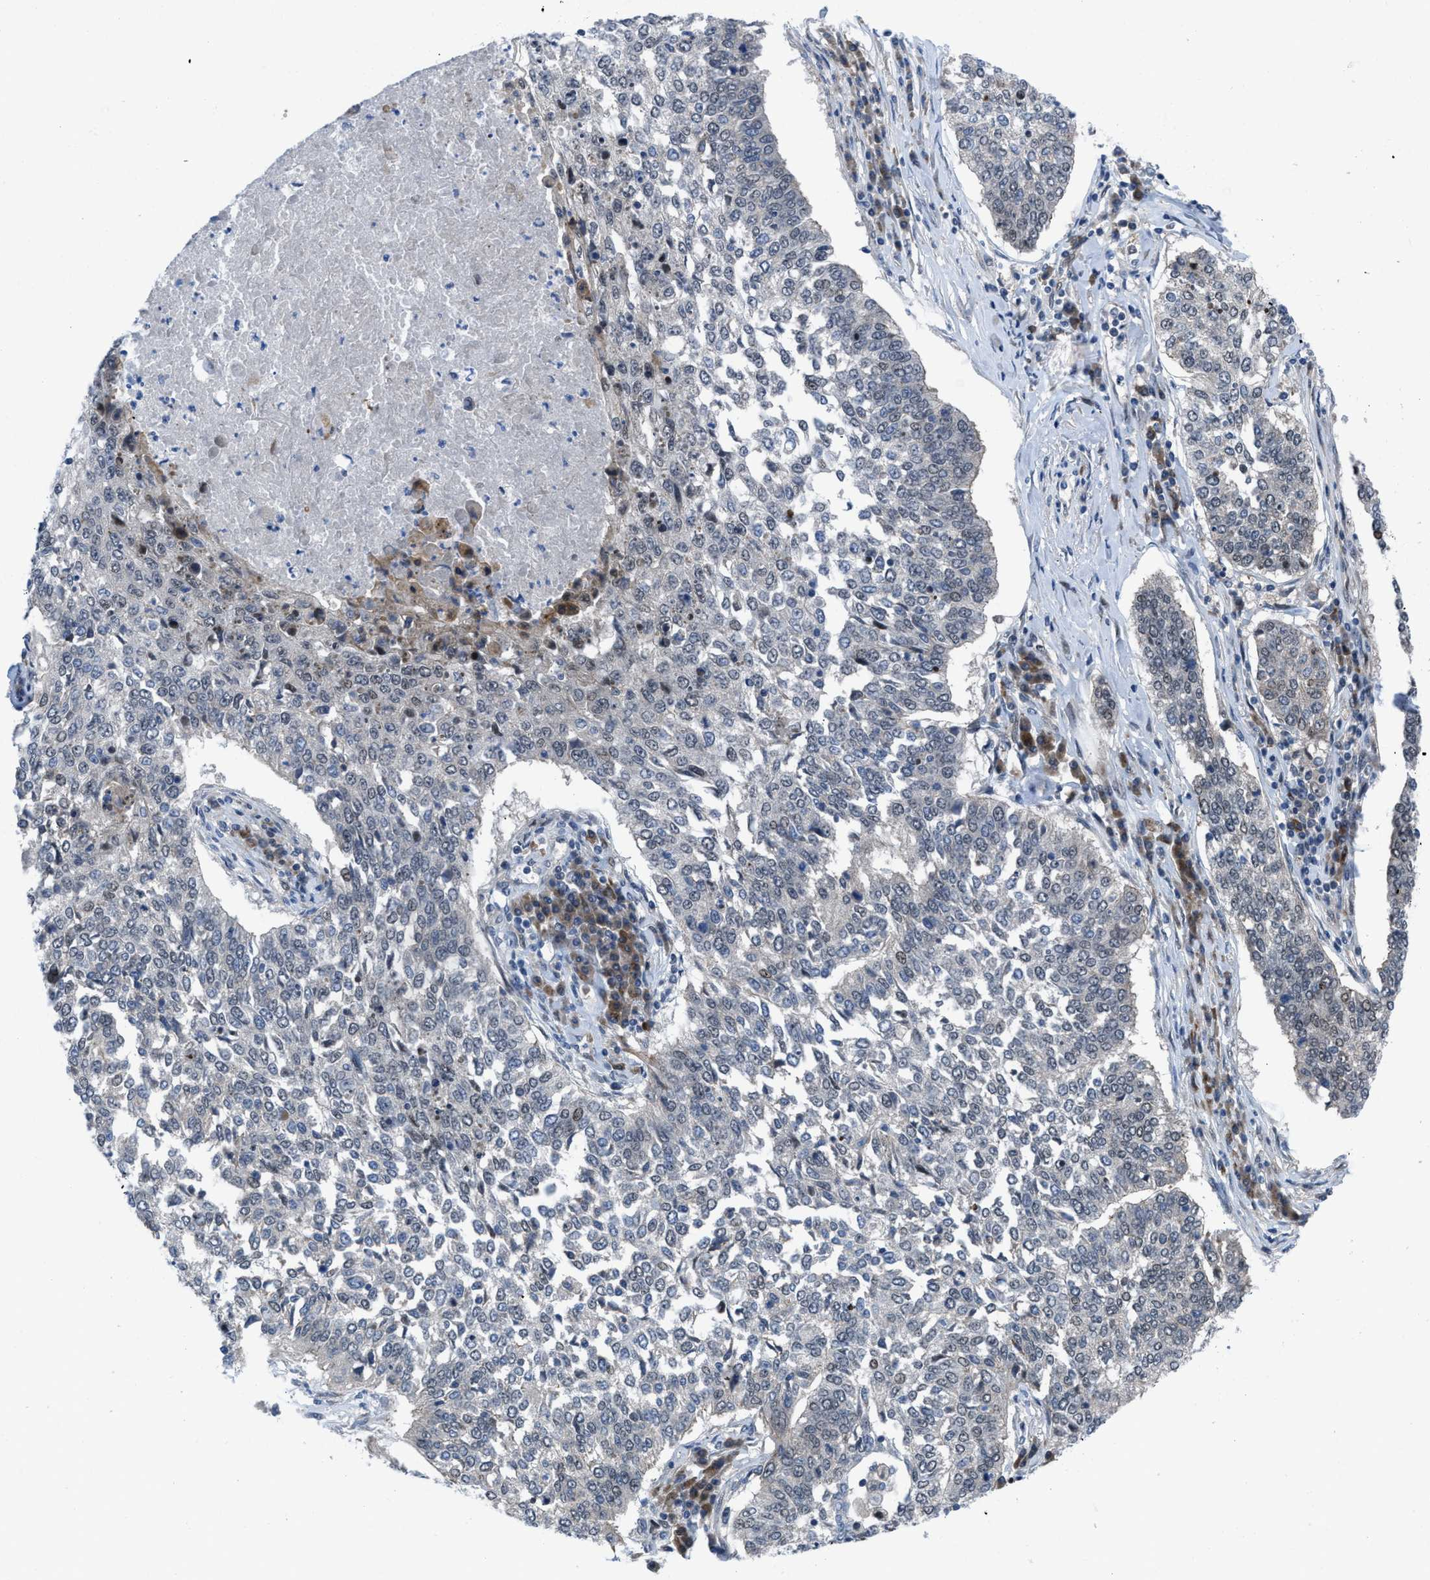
{"staining": {"intensity": "negative", "quantity": "none", "location": "none"}, "tissue": "lung cancer", "cell_type": "Tumor cells", "image_type": "cancer", "snomed": [{"axis": "morphology", "description": "Normal tissue, NOS"}, {"axis": "morphology", "description": "Squamous cell carcinoma, NOS"}, {"axis": "topography", "description": "Cartilage tissue"}, {"axis": "topography", "description": "Bronchus"}, {"axis": "topography", "description": "Lung"}], "caption": "High power microscopy photomicrograph of an IHC photomicrograph of lung cancer, revealing no significant expression in tumor cells. (Stains: DAB (3,3'-diaminobenzidine) immunohistochemistry with hematoxylin counter stain, Microscopy: brightfield microscopy at high magnification).", "gene": "IL17RE", "patient": {"sex": "female", "age": 49}}